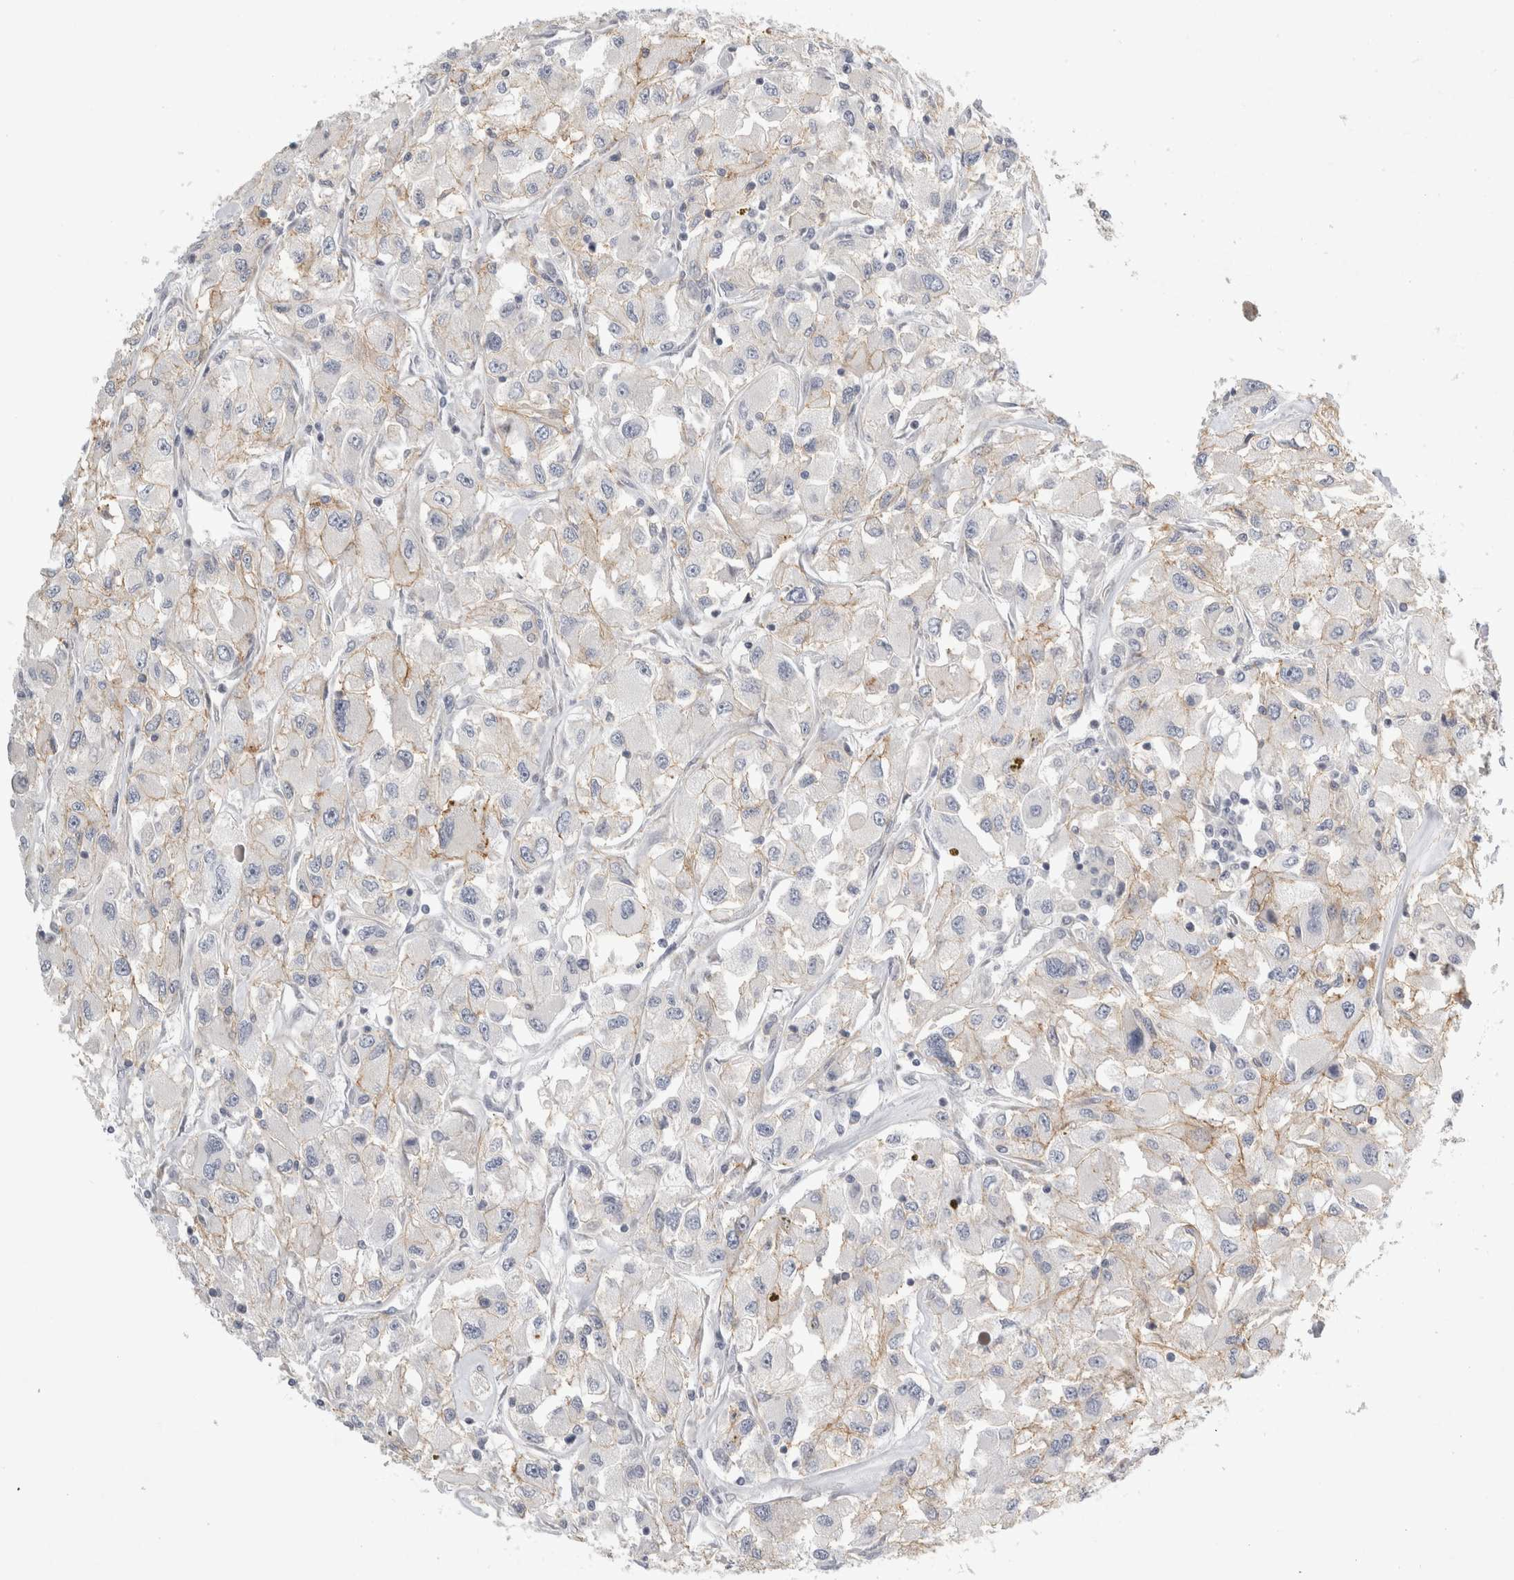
{"staining": {"intensity": "weak", "quantity": "<25%", "location": "cytoplasmic/membranous"}, "tissue": "renal cancer", "cell_type": "Tumor cells", "image_type": "cancer", "snomed": [{"axis": "morphology", "description": "Adenocarcinoma, NOS"}, {"axis": "topography", "description": "Kidney"}], "caption": "Immunohistochemistry micrograph of neoplastic tissue: adenocarcinoma (renal) stained with DAB (3,3'-diaminobenzidine) demonstrates no significant protein positivity in tumor cells.", "gene": "UTP25", "patient": {"sex": "female", "age": 52}}